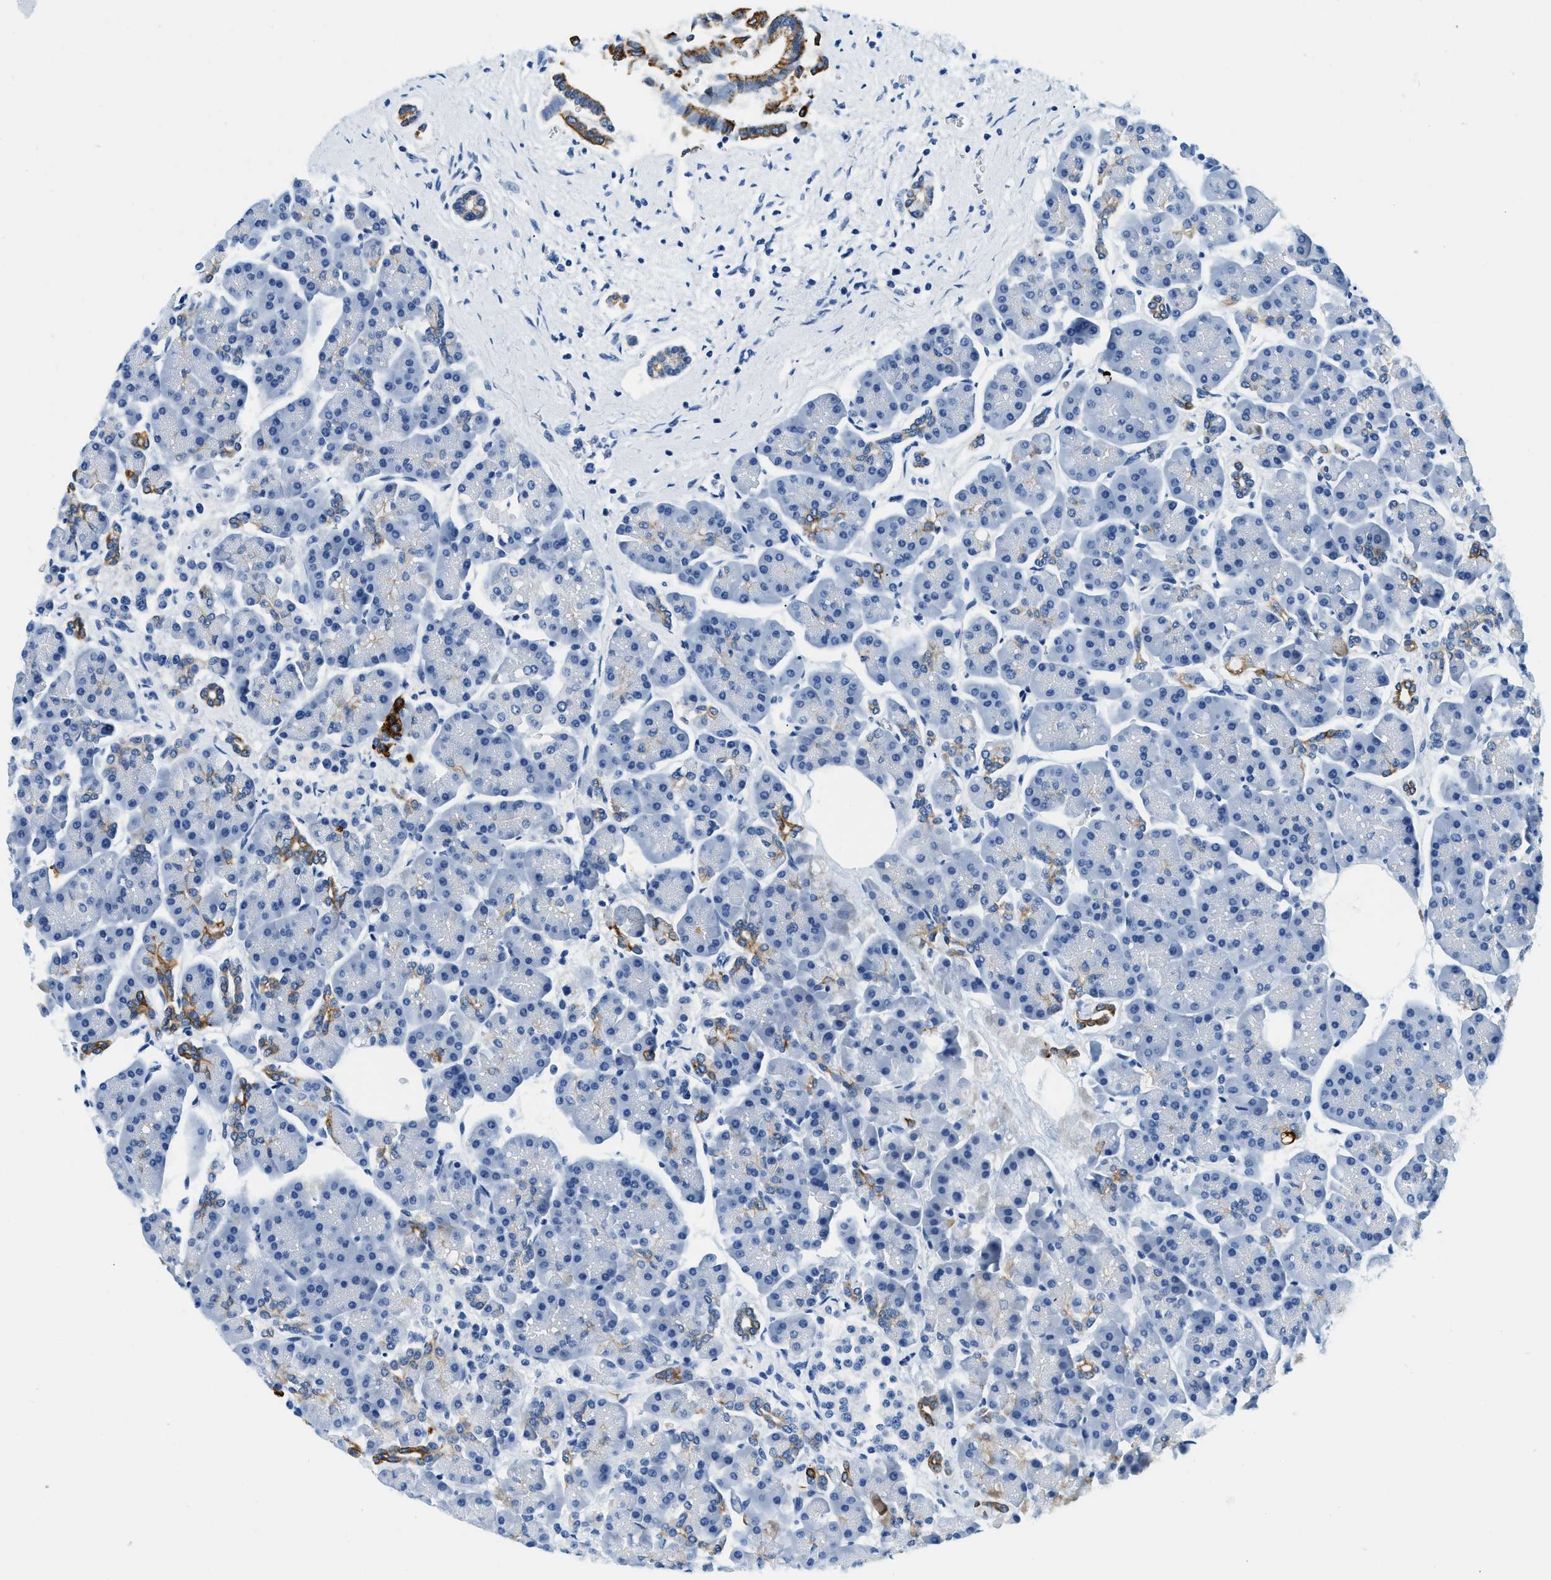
{"staining": {"intensity": "moderate", "quantity": "<25%", "location": "cytoplasmic/membranous"}, "tissue": "pancreas", "cell_type": "Exocrine glandular cells", "image_type": "normal", "snomed": [{"axis": "morphology", "description": "Normal tissue, NOS"}, {"axis": "topography", "description": "Pancreas"}], "caption": "Exocrine glandular cells demonstrate low levels of moderate cytoplasmic/membranous expression in approximately <25% of cells in benign human pancreas.", "gene": "STXBP2", "patient": {"sex": "female", "age": 70}}